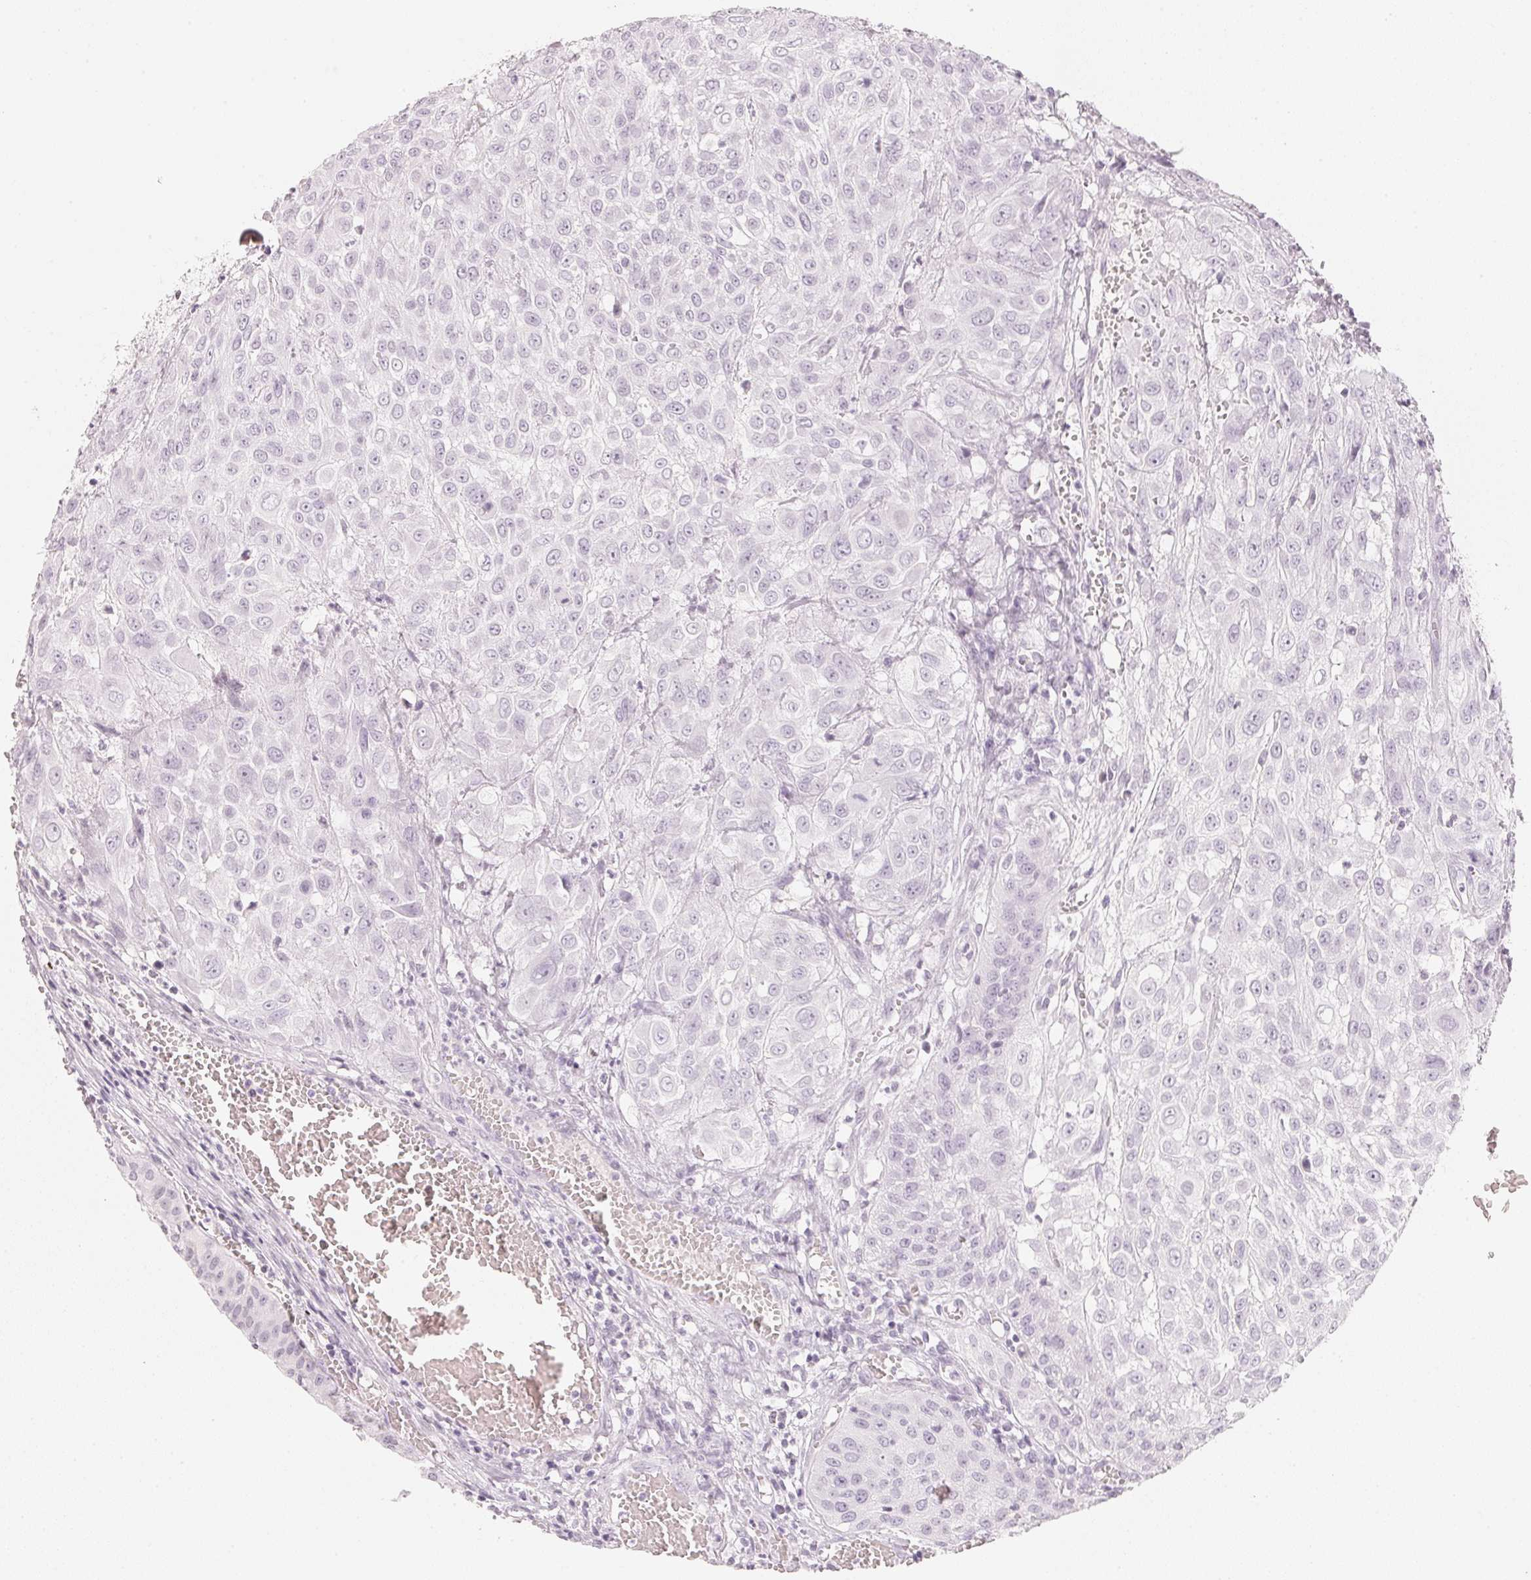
{"staining": {"intensity": "negative", "quantity": "none", "location": "none"}, "tissue": "urothelial cancer", "cell_type": "Tumor cells", "image_type": "cancer", "snomed": [{"axis": "morphology", "description": "Urothelial carcinoma, High grade"}, {"axis": "topography", "description": "Urinary bladder"}], "caption": "Immunohistochemical staining of human high-grade urothelial carcinoma demonstrates no significant positivity in tumor cells.", "gene": "SLC22A8", "patient": {"sex": "male", "age": 57}}